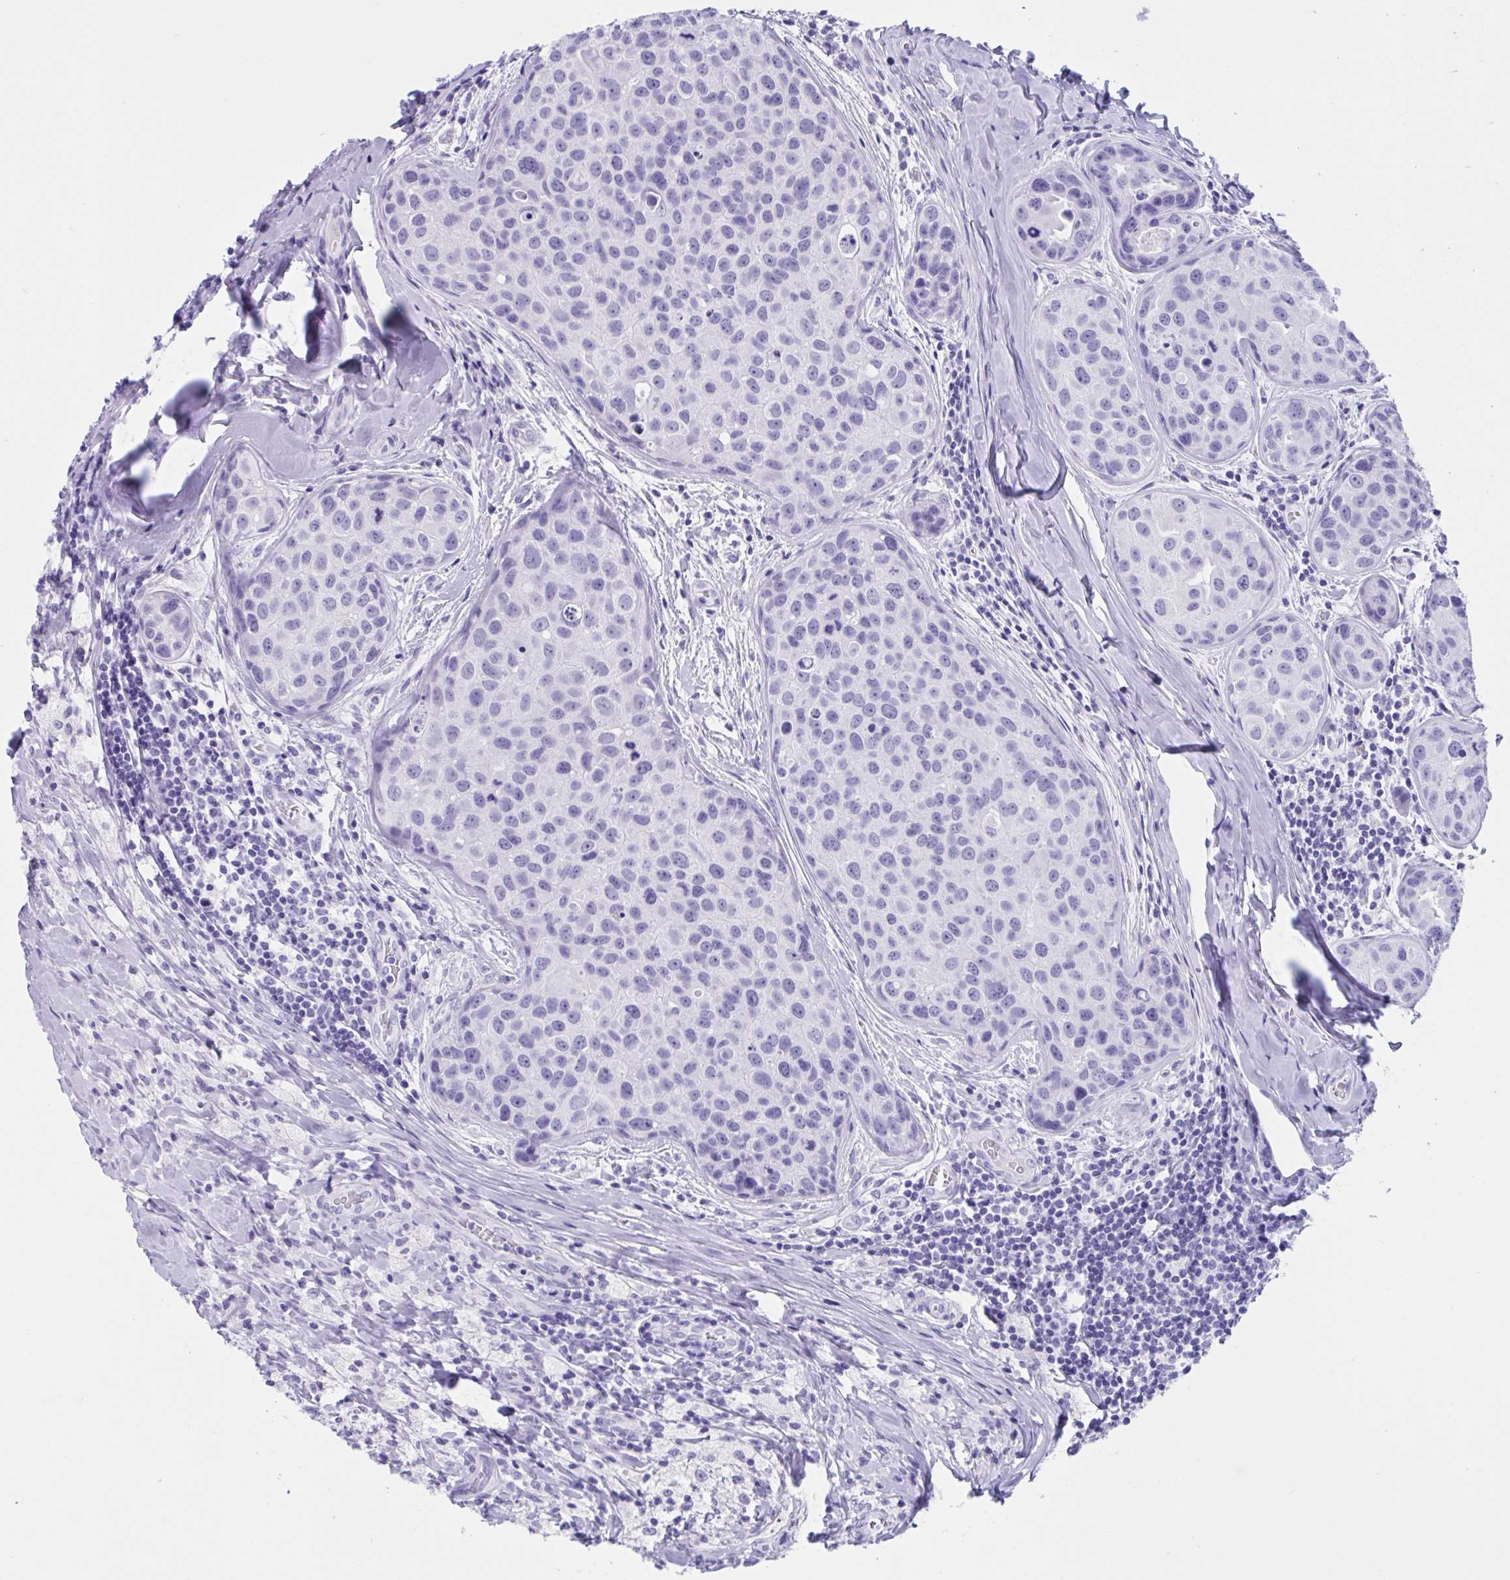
{"staining": {"intensity": "negative", "quantity": "none", "location": "none"}, "tissue": "breast cancer", "cell_type": "Tumor cells", "image_type": "cancer", "snomed": [{"axis": "morphology", "description": "Duct carcinoma"}, {"axis": "topography", "description": "Breast"}], "caption": "High power microscopy micrograph of an immunohistochemistry histopathology image of breast infiltrating ductal carcinoma, revealing no significant expression in tumor cells.", "gene": "TMEM35A", "patient": {"sex": "female", "age": 24}}